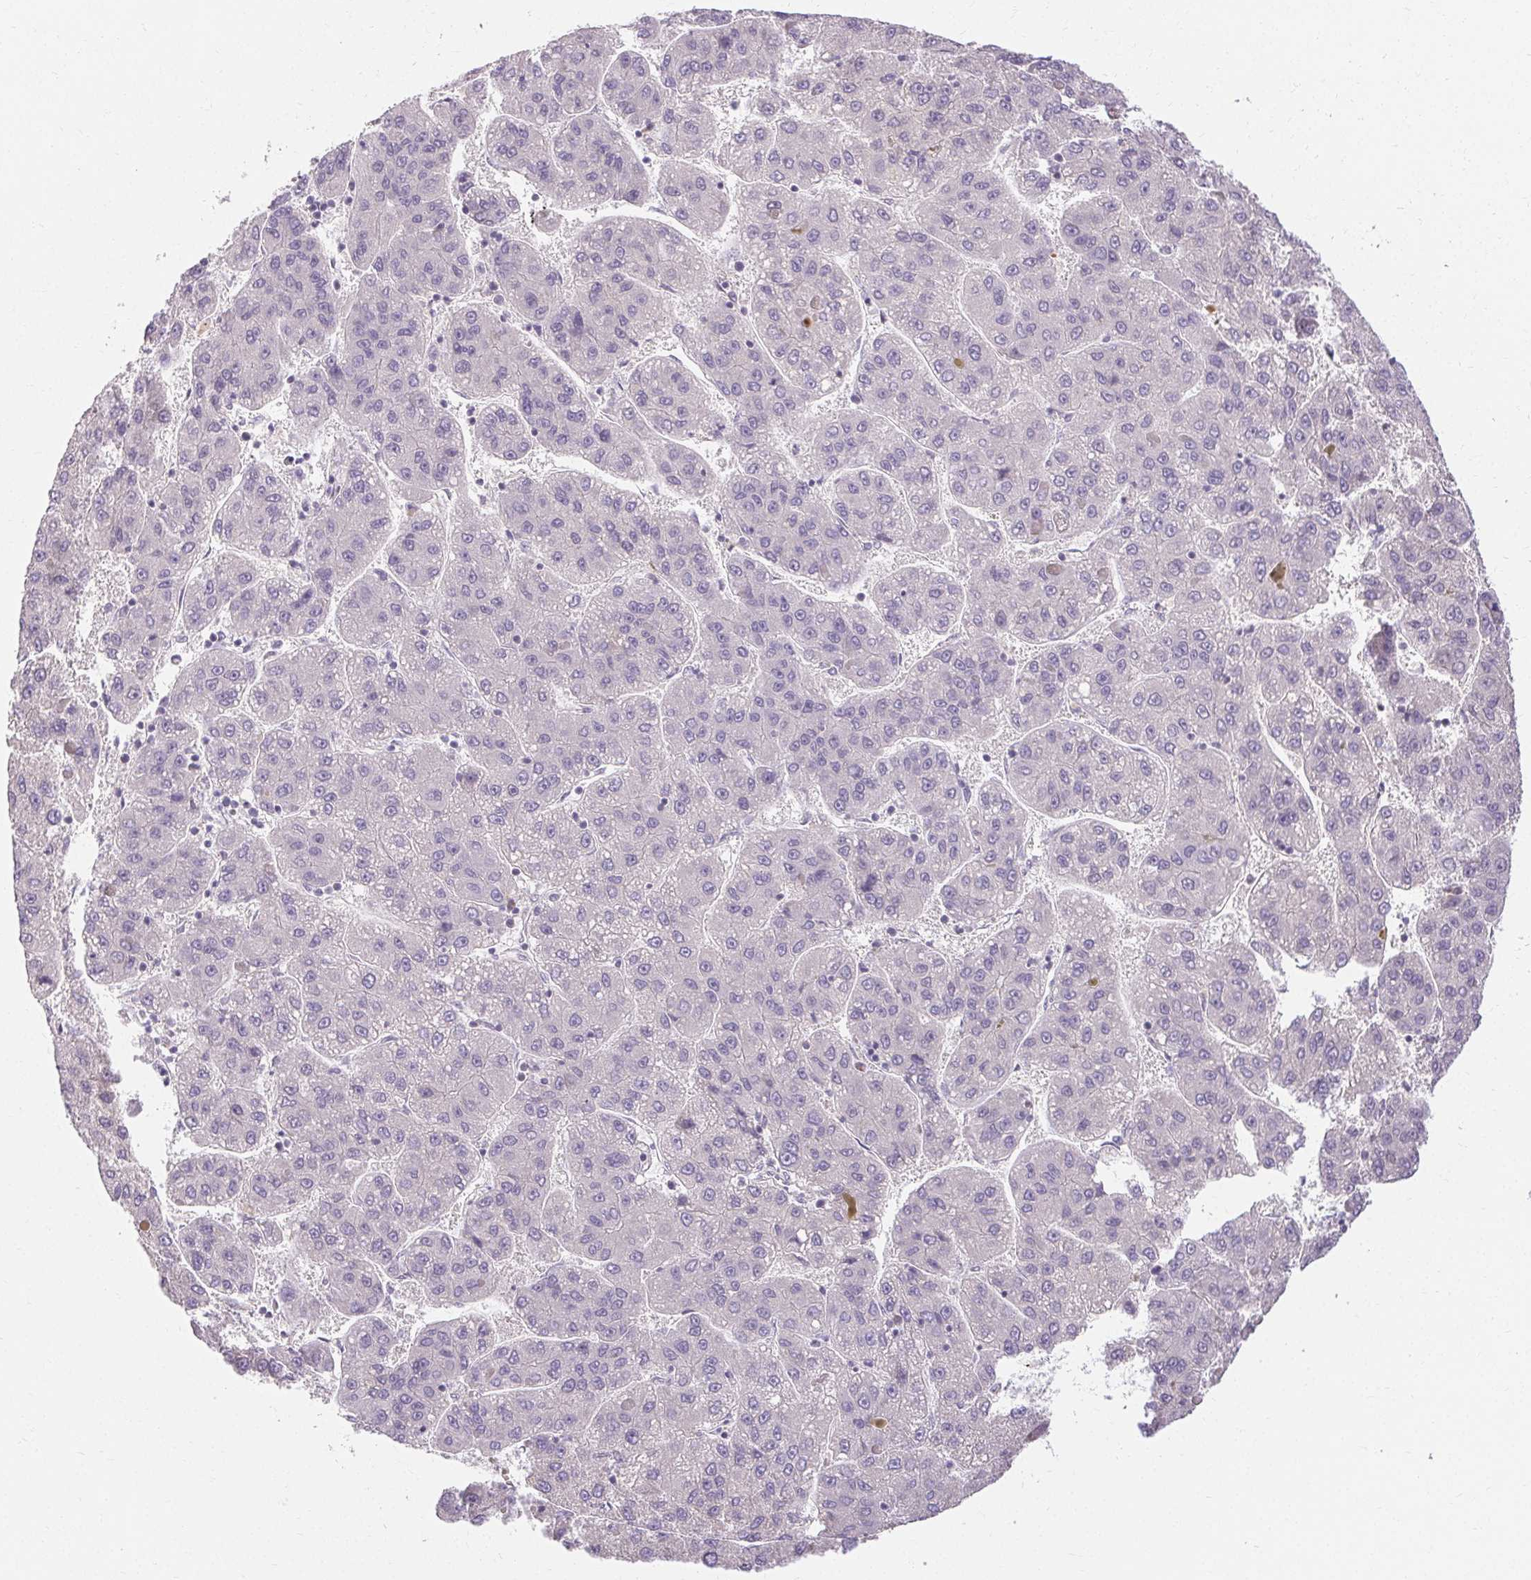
{"staining": {"intensity": "negative", "quantity": "none", "location": "none"}, "tissue": "liver cancer", "cell_type": "Tumor cells", "image_type": "cancer", "snomed": [{"axis": "morphology", "description": "Carcinoma, Hepatocellular, NOS"}, {"axis": "topography", "description": "Liver"}], "caption": "The photomicrograph demonstrates no significant expression in tumor cells of liver cancer (hepatocellular carcinoma).", "gene": "TMEM52B", "patient": {"sex": "female", "age": 82}}